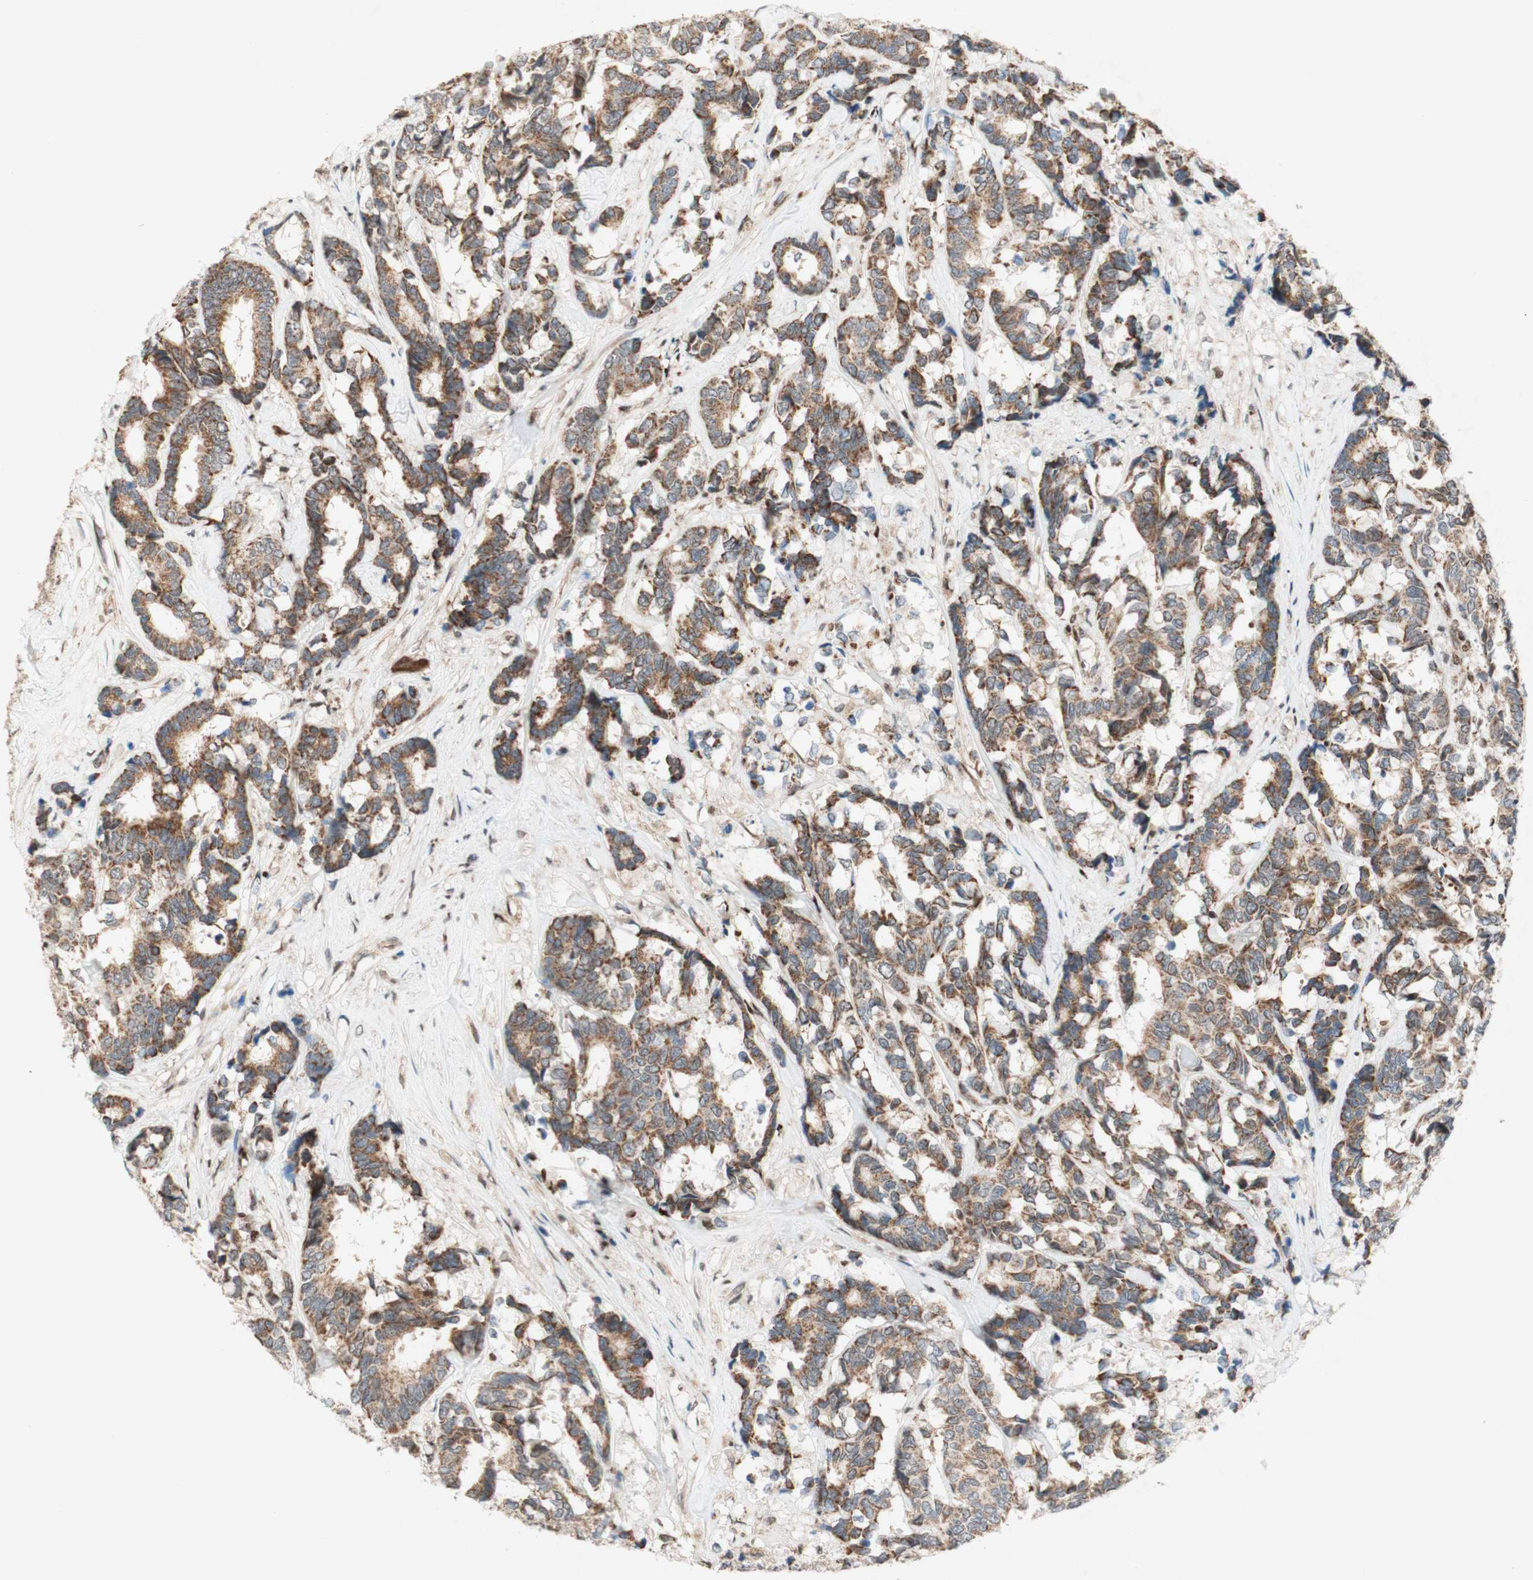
{"staining": {"intensity": "weak", "quantity": ">75%", "location": "cytoplasmic/membranous"}, "tissue": "breast cancer", "cell_type": "Tumor cells", "image_type": "cancer", "snomed": [{"axis": "morphology", "description": "Duct carcinoma"}, {"axis": "topography", "description": "Breast"}], "caption": "Brown immunohistochemical staining in breast cancer reveals weak cytoplasmic/membranous staining in approximately >75% of tumor cells.", "gene": "DNMT3A", "patient": {"sex": "female", "age": 87}}